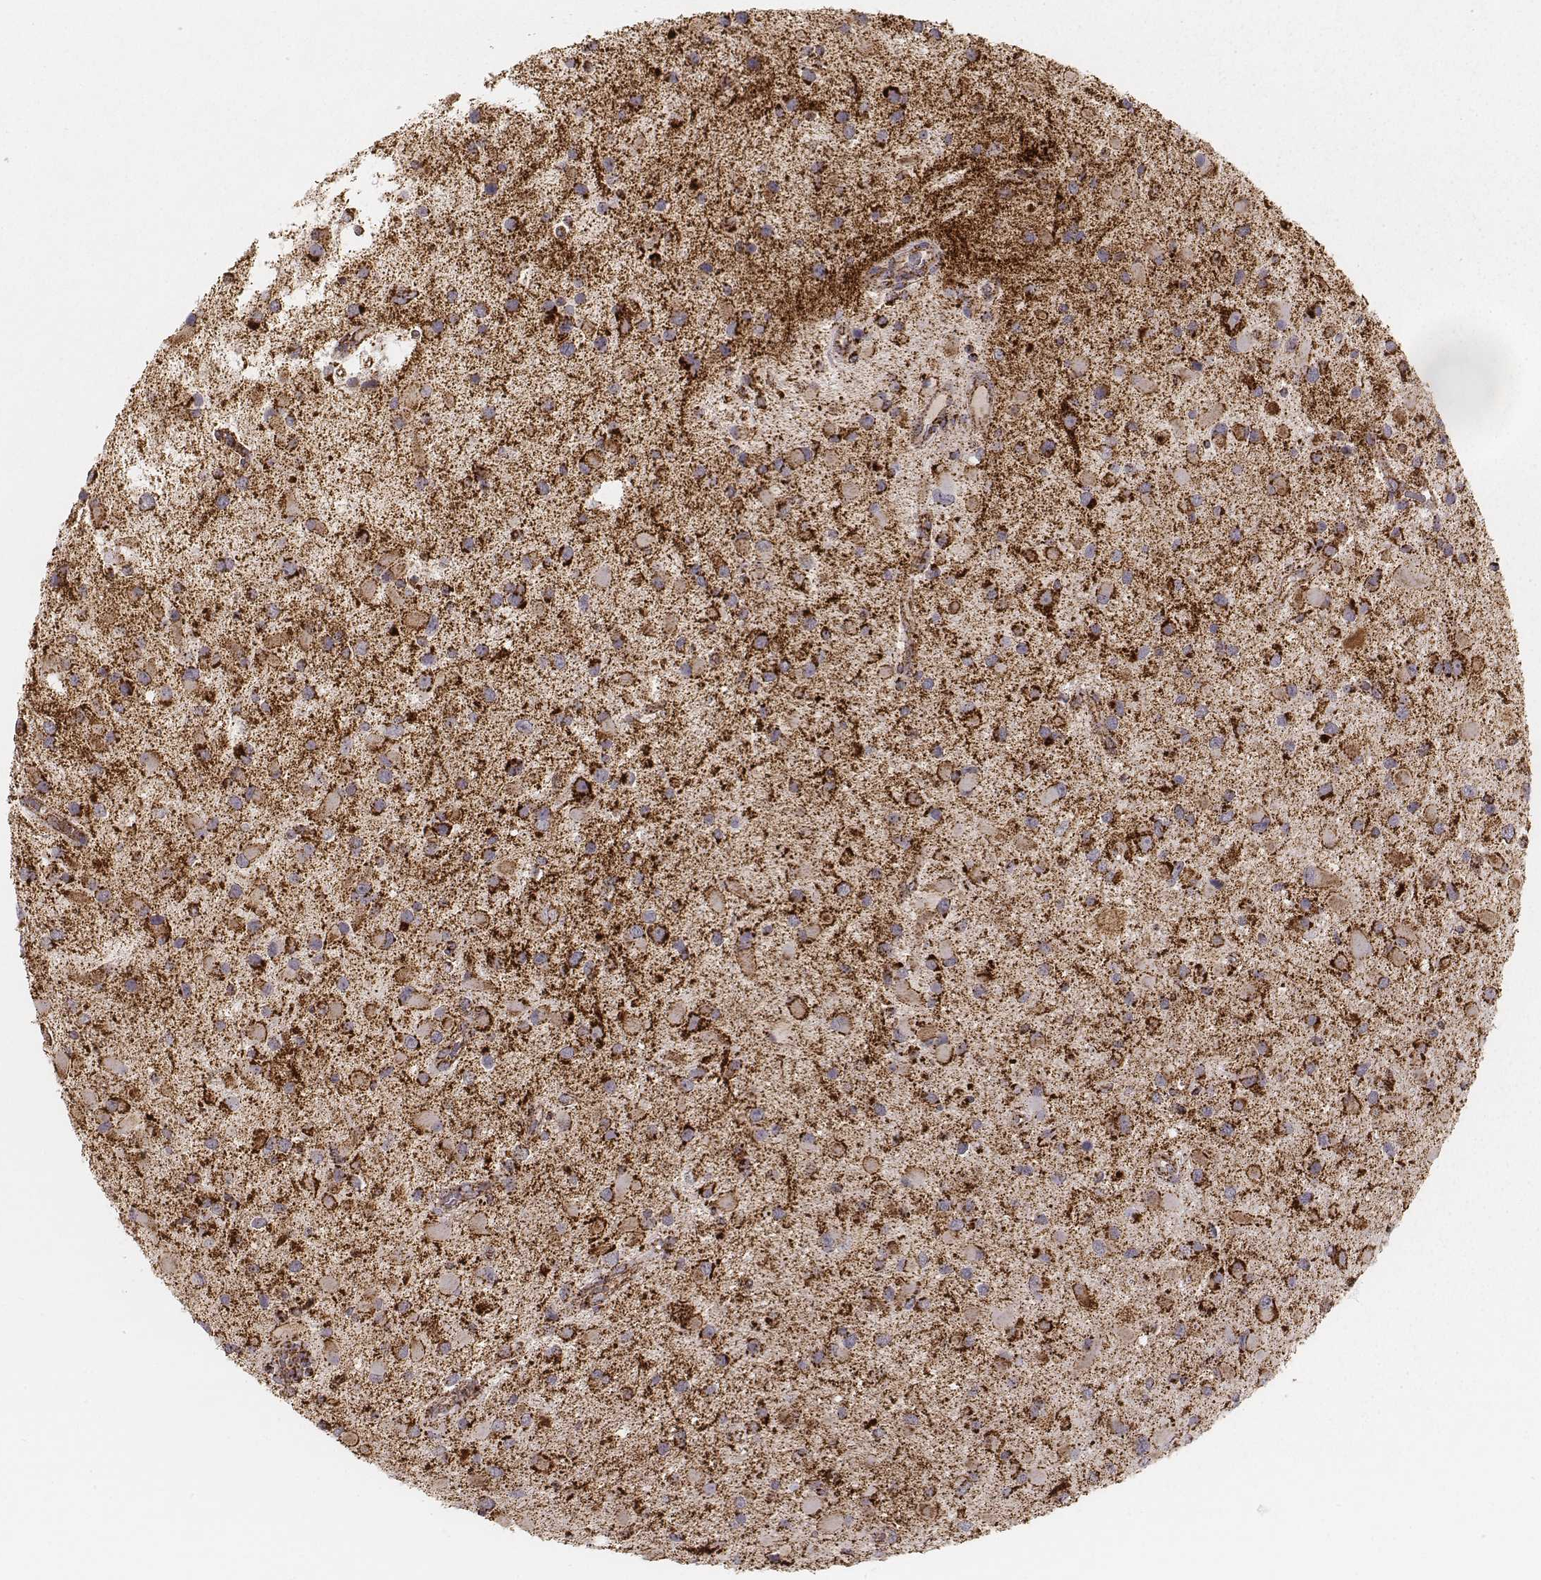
{"staining": {"intensity": "strong", "quantity": ">75%", "location": "cytoplasmic/membranous"}, "tissue": "glioma", "cell_type": "Tumor cells", "image_type": "cancer", "snomed": [{"axis": "morphology", "description": "Glioma, malignant, Low grade"}, {"axis": "topography", "description": "Brain"}], "caption": "Human glioma stained with a protein marker demonstrates strong staining in tumor cells.", "gene": "CS", "patient": {"sex": "female", "age": 32}}